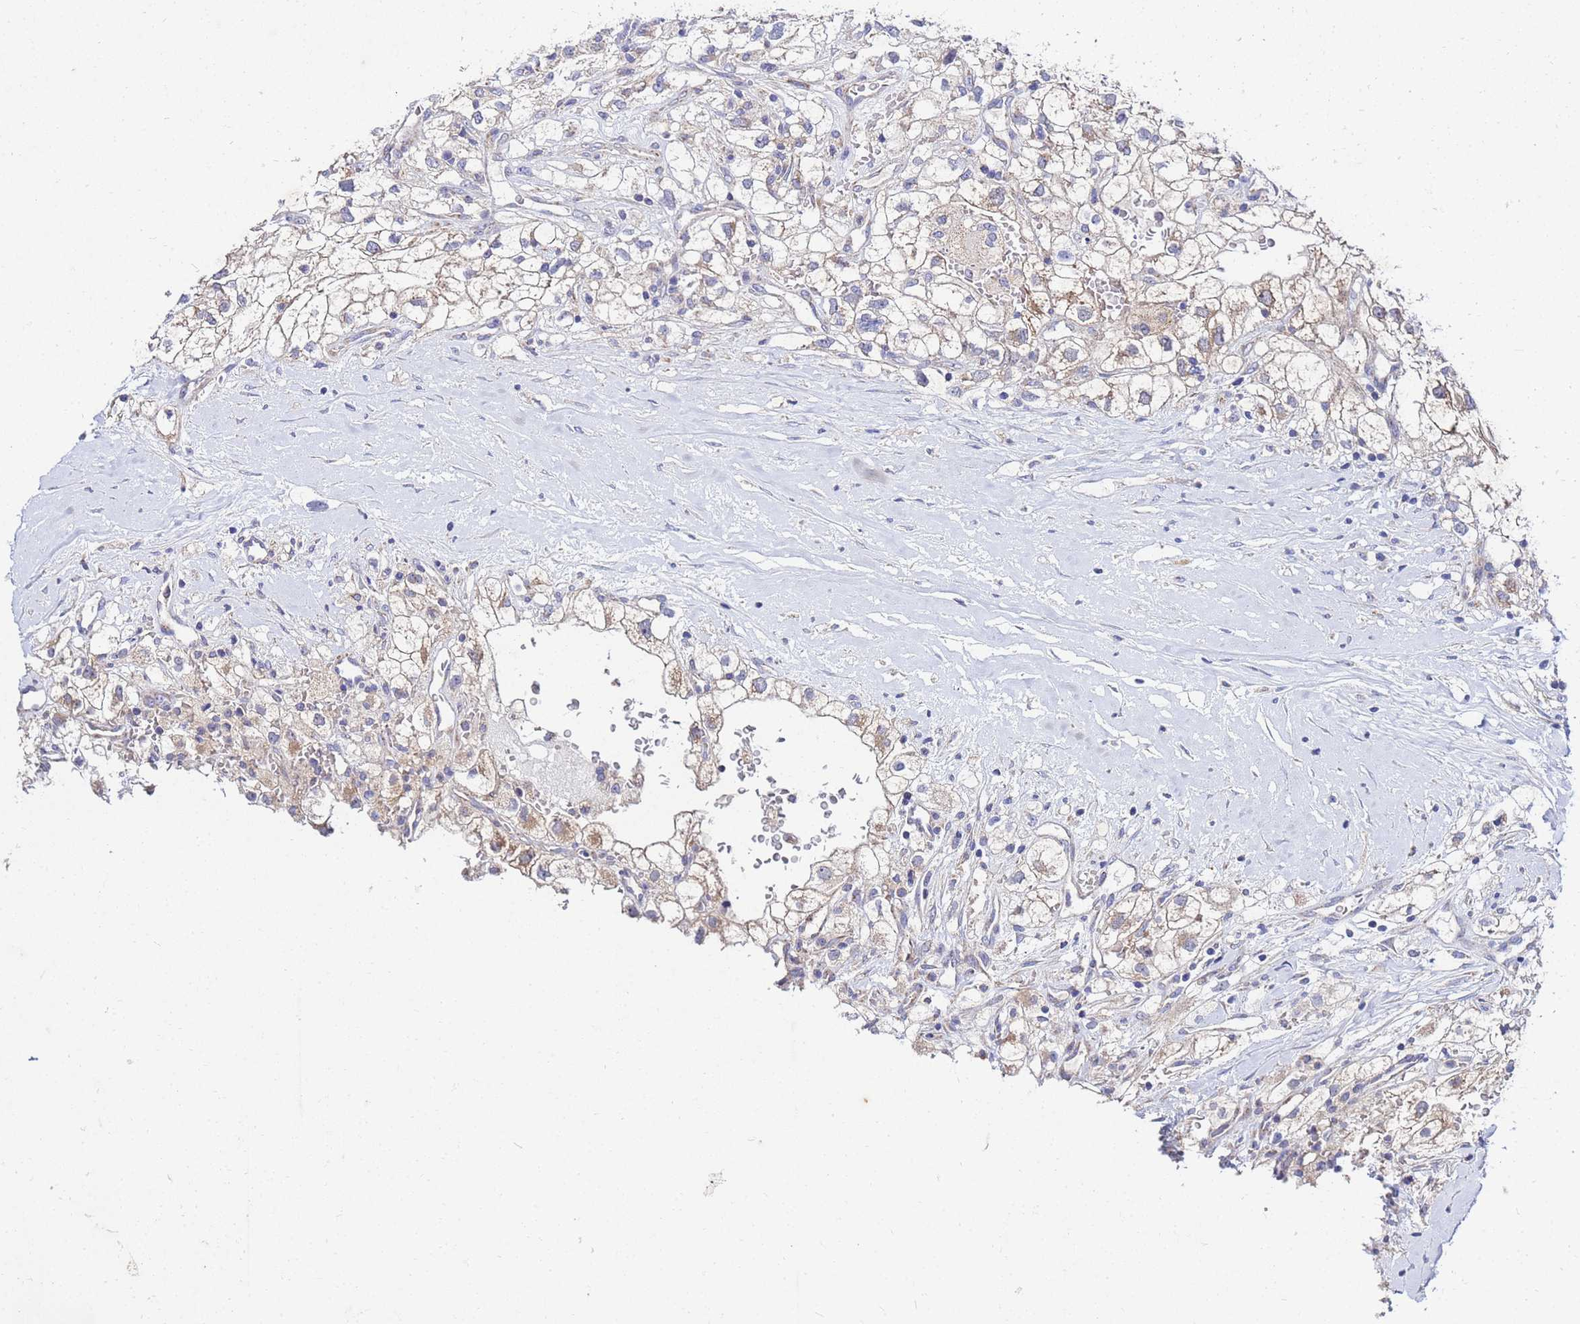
{"staining": {"intensity": "weak", "quantity": ">75%", "location": "cytoplasmic/membranous"}, "tissue": "renal cancer", "cell_type": "Tumor cells", "image_type": "cancer", "snomed": [{"axis": "morphology", "description": "Adenocarcinoma, NOS"}, {"axis": "topography", "description": "Kidney"}], "caption": "A histopathology image showing weak cytoplasmic/membranous staining in about >75% of tumor cells in renal cancer (adenocarcinoma), as visualized by brown immunohistochemical staining.", "gene": "FAHD2A", "patient": {"sex": "male", "age": 59}}